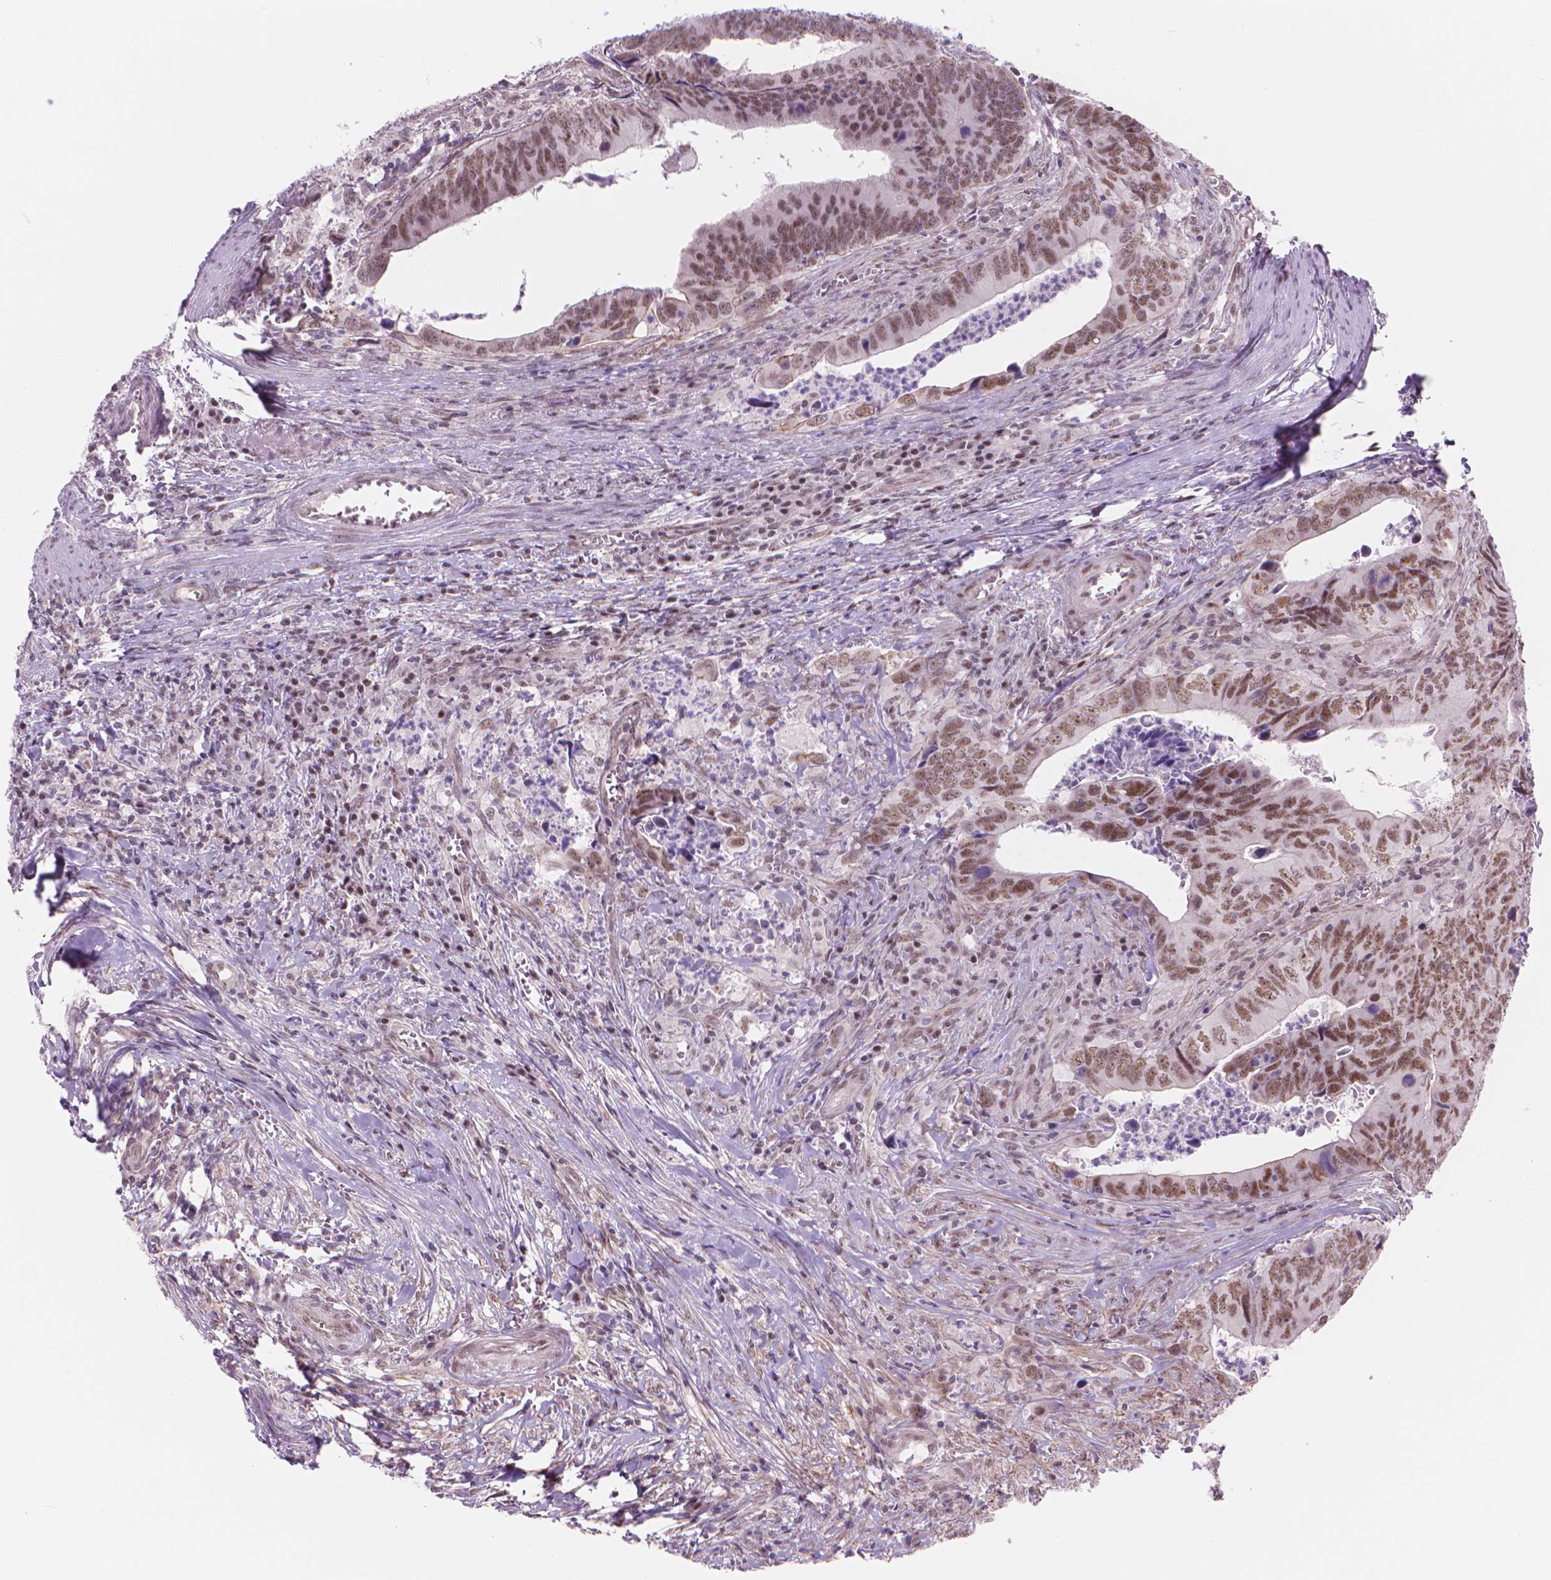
{"staining": {"intensity": "moderate", "quantity": ">75%", "location": "nuclear"}, "tissue": "colorectal cancer", "cell_type": "Tumor cells", "image_type": "cancer", "snomed": [{"axis": "morphology", "description": "Adenocarcinoma, NOS"}, {"axis": "topography", "description": "Colon"}], "caption": "The immunohistochemical stain shows moderate nuclear positivity in tumor cells of adenocarcinoma (colorectal) tissue.", "gene": "POLR3D", "patient": {"sex": "female", "age": 82}}